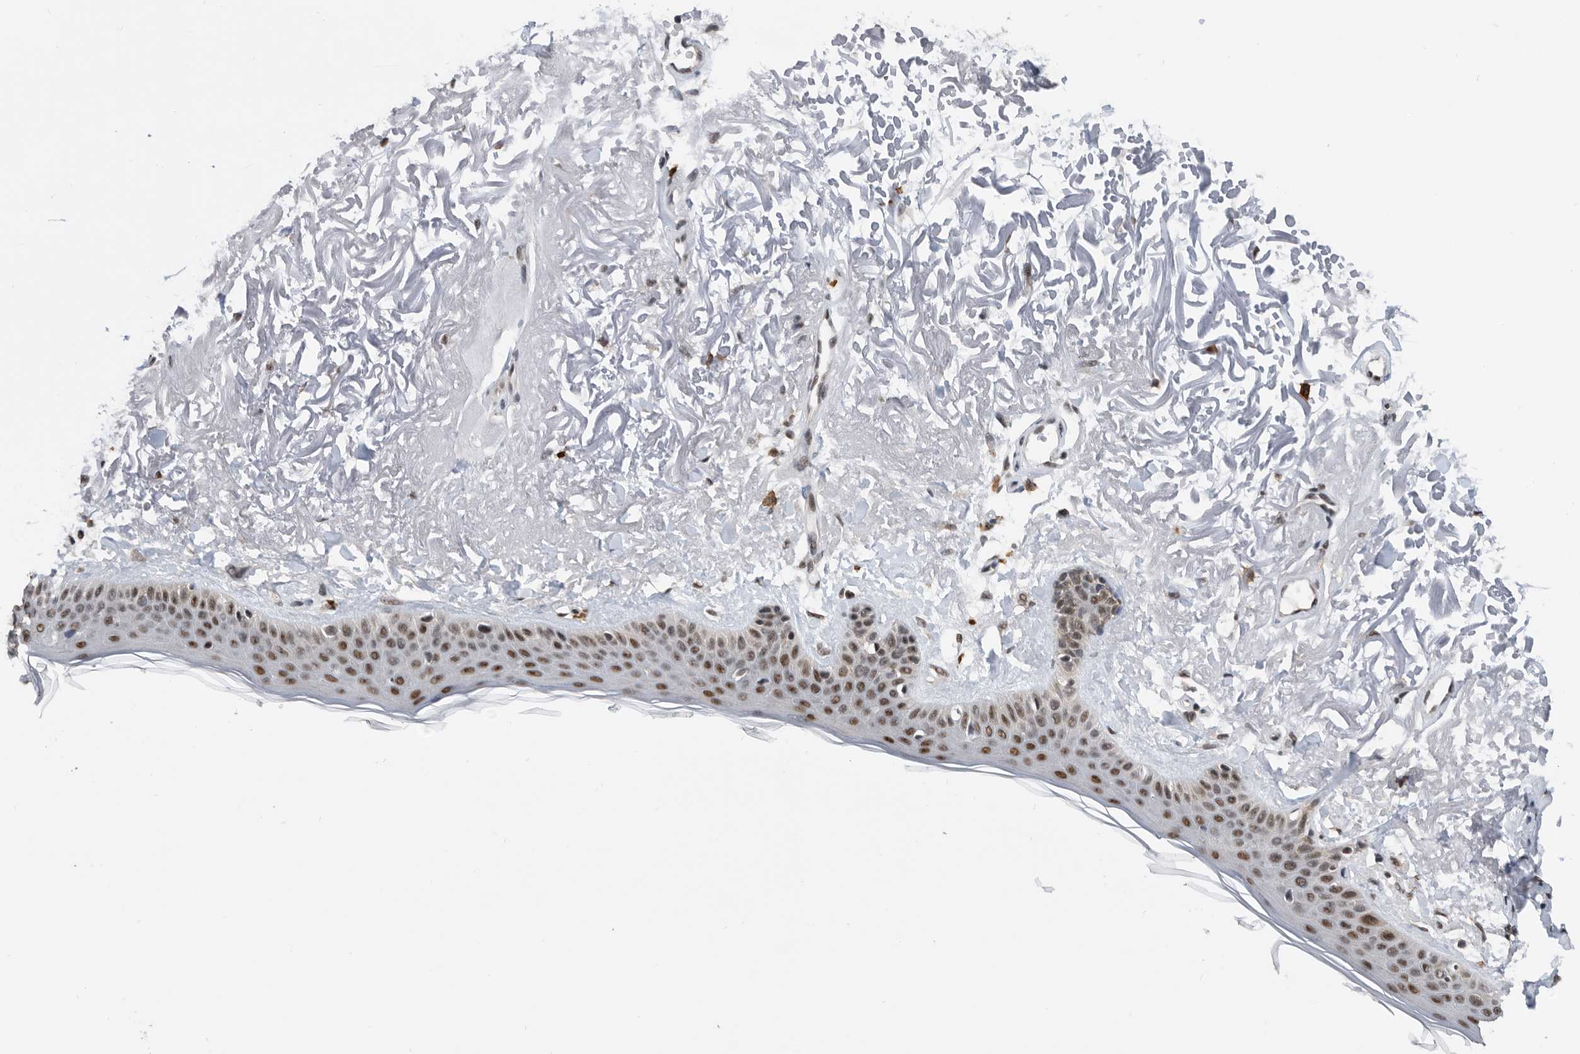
{"staining": {"intensity": "weak", "quantity": ">75%", "location": "nuclear"}, "tissue": "skin", "cell_type": "Fibroblasts", "image_type": "normal", "snomed": [{"axis": "morphology", "description": "Normal tissue, NOS"}, {"axis": "topography", "description": "Skin"}, {"axis": "topography", "description": "Skeletal muscle"}], "caption": "Protein analysis of unremarkable skin exhibits weak nuclear positivity in approximately >75% of fibroblasts.", "gene": "ZNF260", "patient": {"sex": "male", "age": 83}}